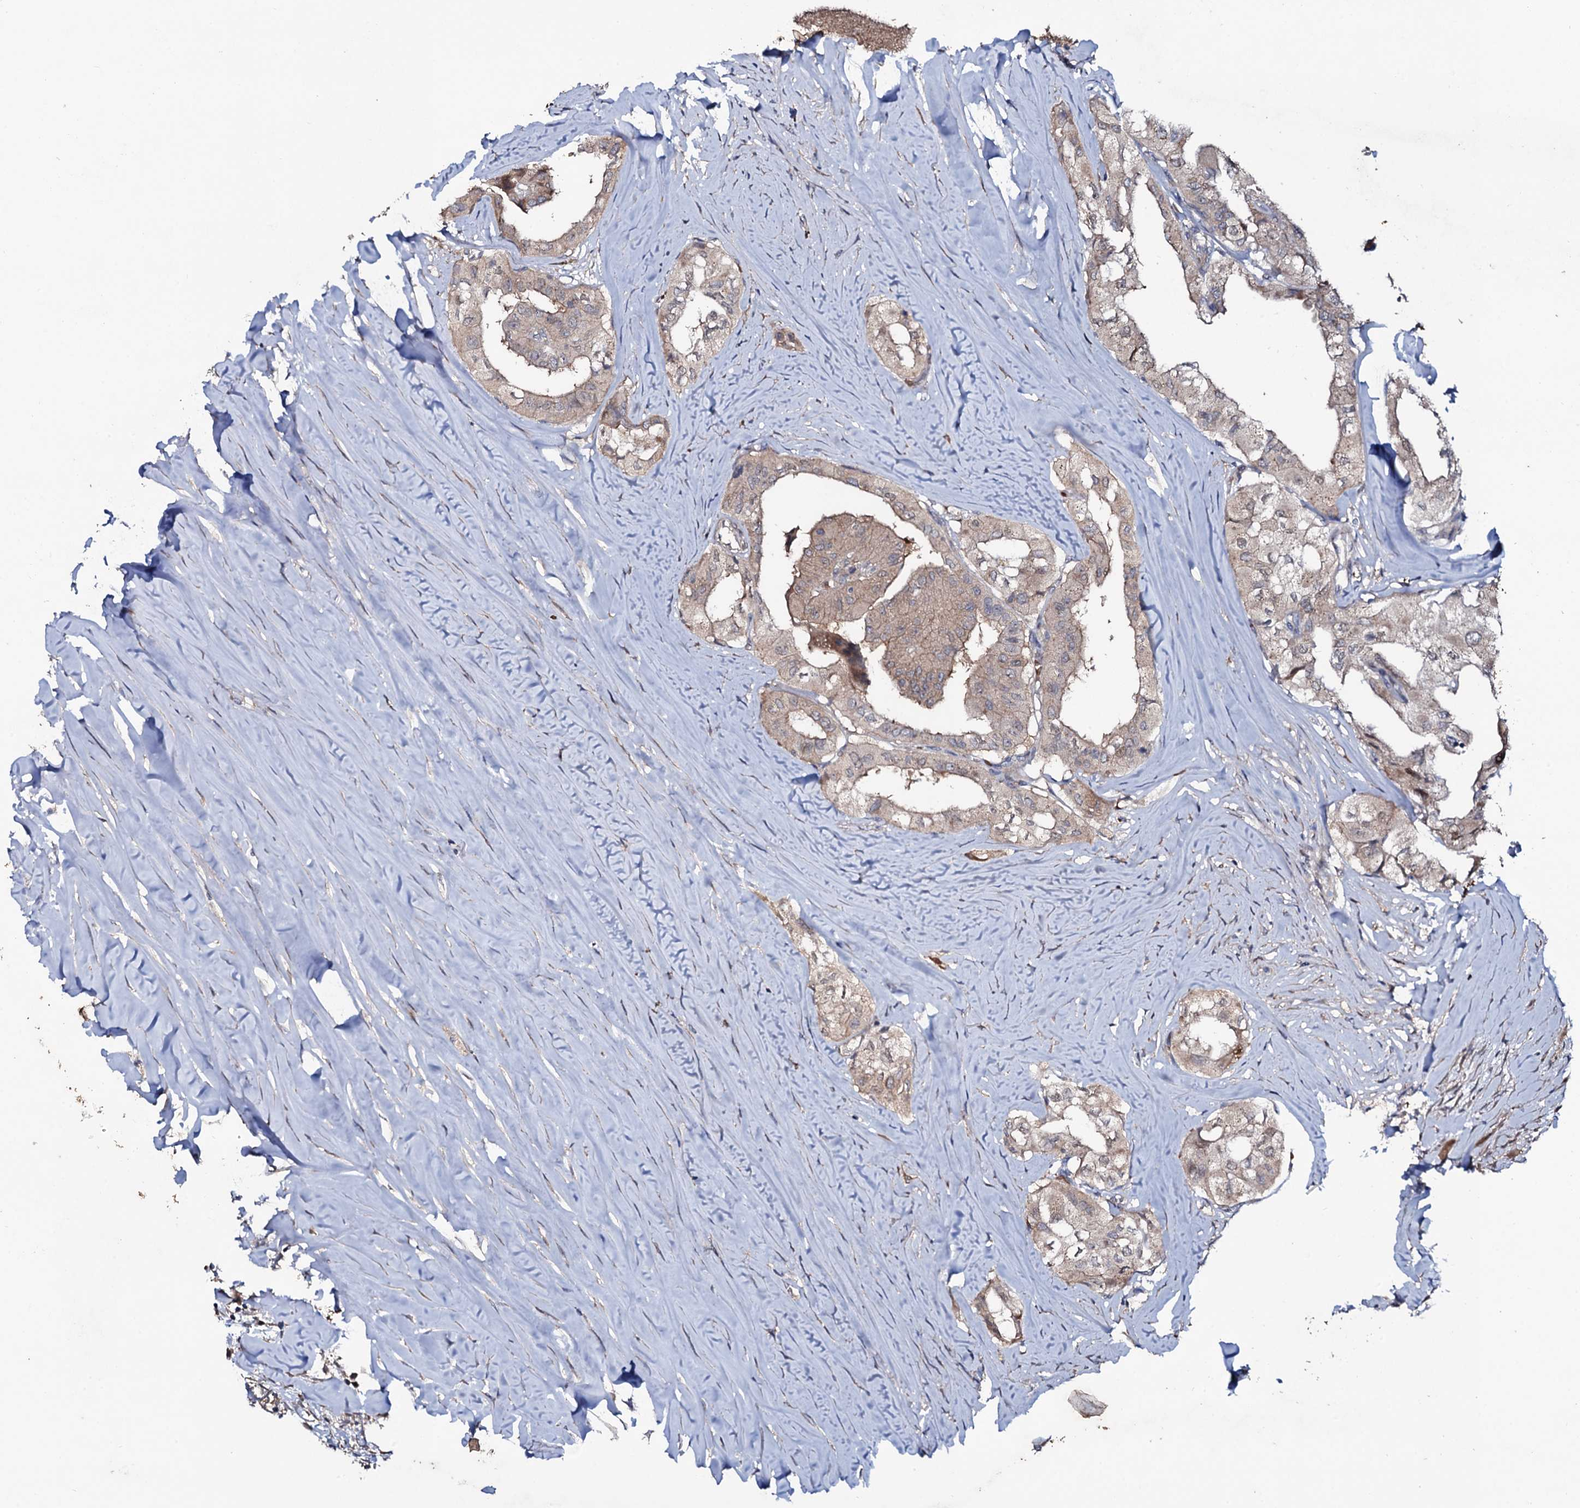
{"staining": {"intensity": "weak", "quantity": "25%-75%", "location": "cytoplasmic/membranous"}, "tissue": "thyroid cancer", "cell_type": "Tumor cells", "image_type": "cancer", "snomed": [{"axis": "morphology", "description": "Papillary adenocarcinoma, NOS"}, {"axis": "topography", "description": "Thyroid gland"}], "caption": "Protein expression analysis of human thyroid cancer (papillary adenocarcinoma) reveals weak cytoplasmic/membranous positivity in about 25%-75% of tumor cells.", "gene": "COG6", "patient": {"sex": "female", "age": 59}}